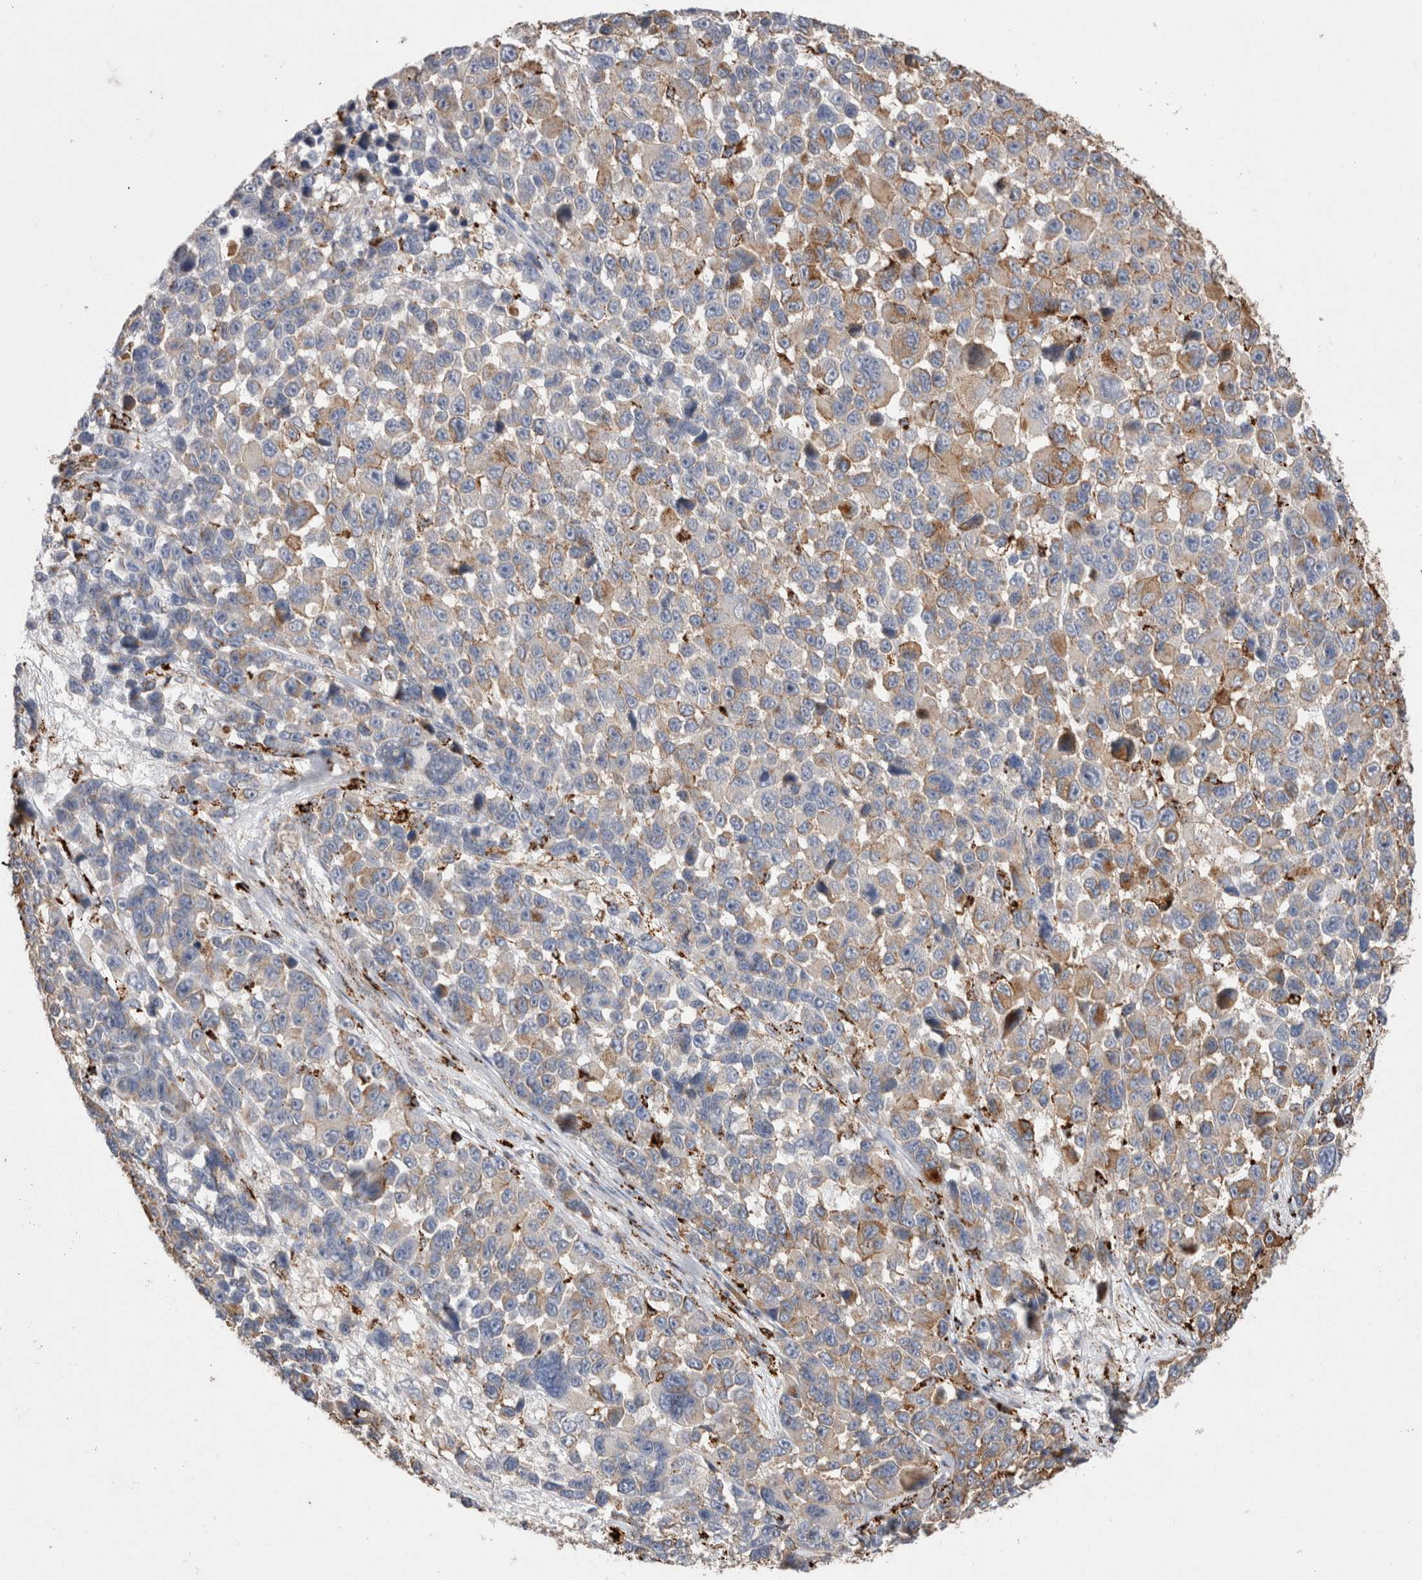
{"staining": {"intensity": "weak", "quantity": "25%-75%", "location": "cytoplasmic/membranous"}, "tissue": "melanoma", "cell_type": "Tumor cells", "image_type": "cancer", "snomed": [{"axis": "morphology", "description": "Malignant melanoma, NOS"}, {"axis": "topography", "description": "Skin"}], "caption": "Protein expression analysis of human melanoma reveals weak cytoplasmic/membranous expression in about 25%-75% of tumor cells. (IHC, brightfield microscopy, high magnification).", "gene": "CTSA", "patient": {"sex": "male", "age": 53}}